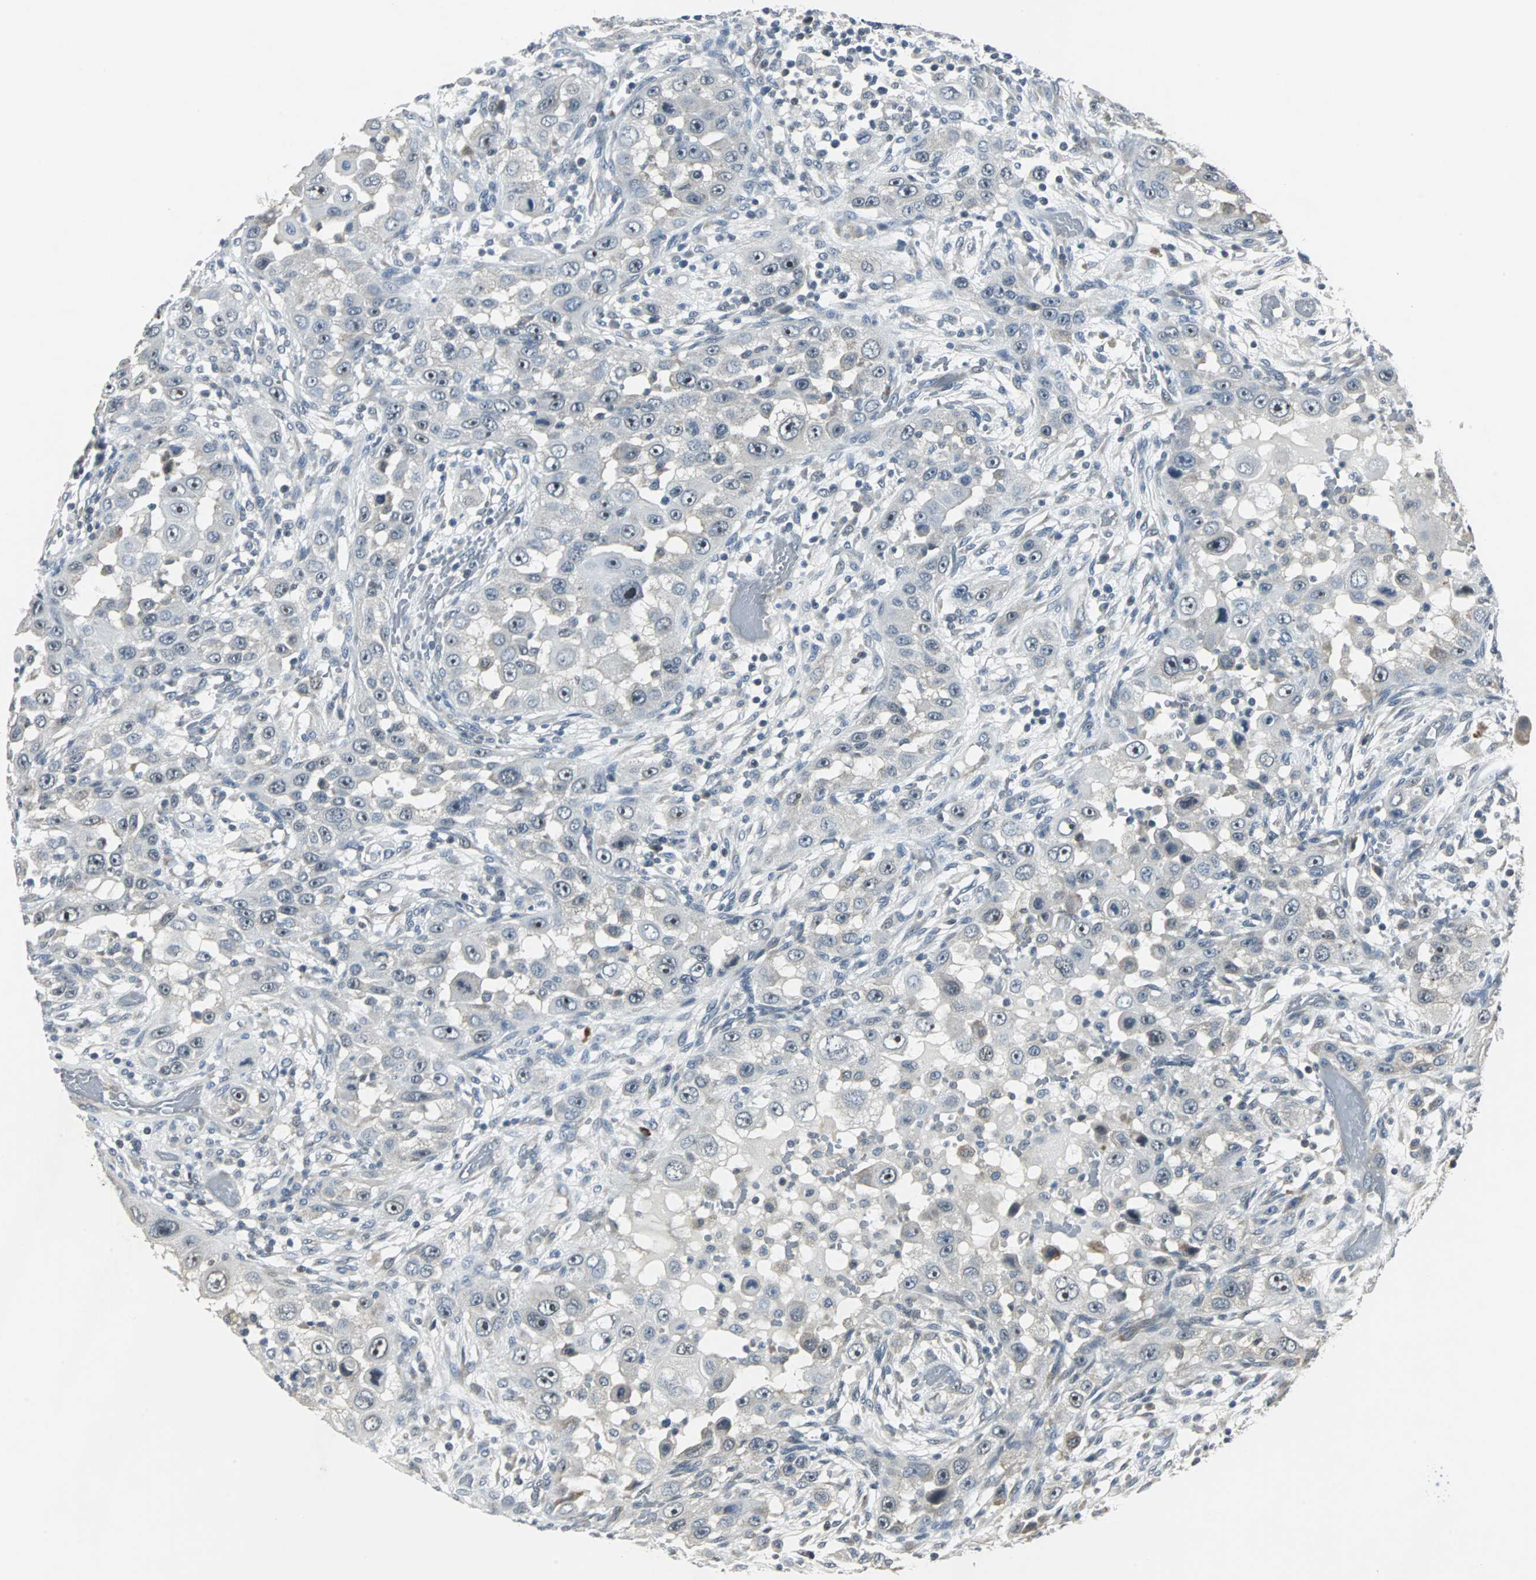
{"staining": {"intensity": "weak", "quantity": "<25%", "location": "cytoplasmic/membranous"}, "tissue": "head and neck cancer", "cell_type": "Tumor cells", "image_type": "cancer", "snomed": [{"axis": "morphology", "description": "Carcinoma, NOS"}, {"axis": "topography", "description": "Head-Neck"}], "caption": "DAB immunohistochemical staining of head and neck carcinoma demonstrates no significant staining in tumor cells. (Immunohistochemistry, brightfield microscopy, high magnification).", "gene": "CCT5", "patient": {"sex": "male", "age": 87}}